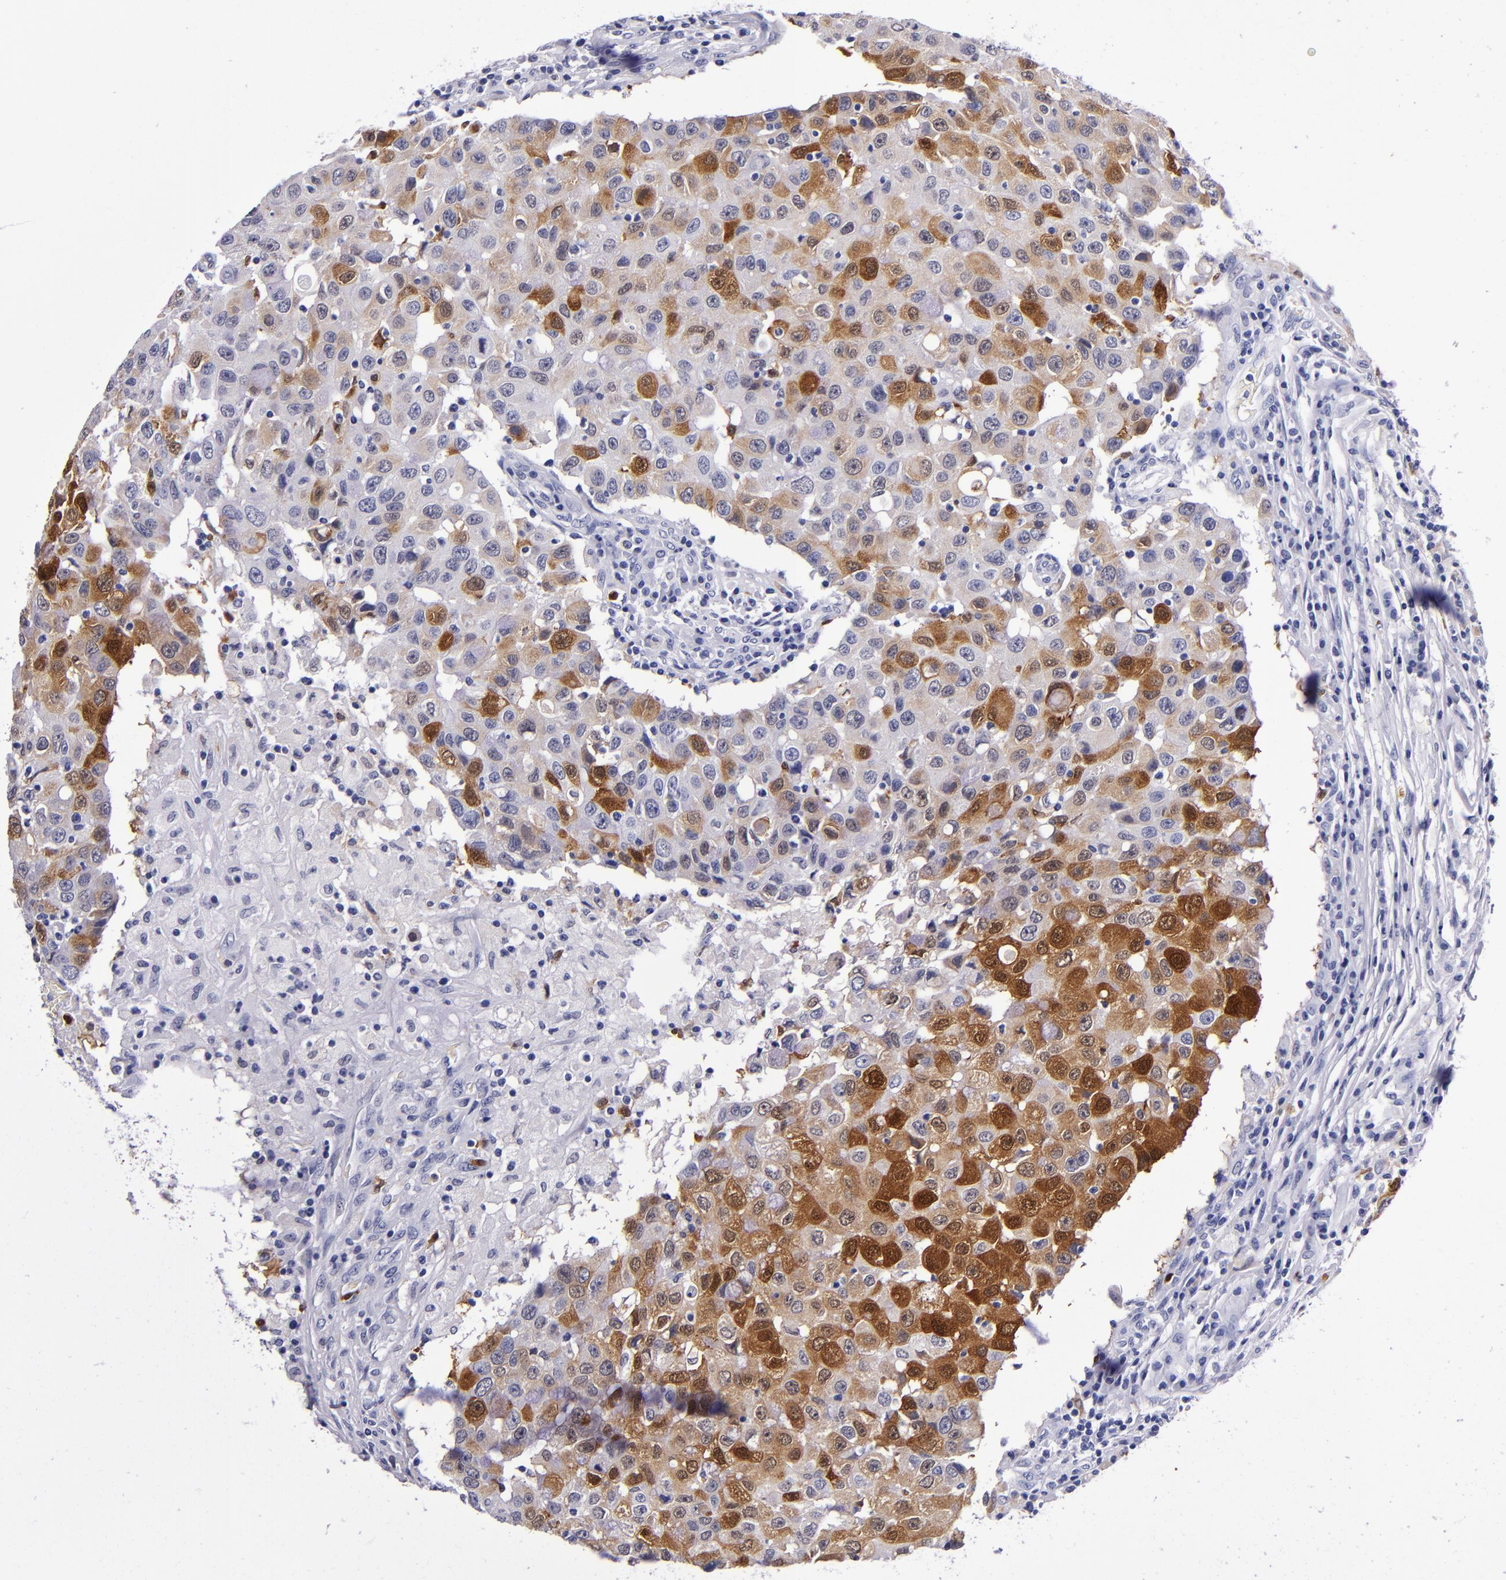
{"staining": {"intensity": "strong", "quantity": "25%-75%", "location": "cytoplasmic/membranous,nuclear"}, "tissue": "breast cancer", "cell_type": "Tumor cells", "image_type": "cancer", "snomed": [{"axis": "morphology", "description": "Duct carcinoma"}, {"axis": "topography", "description": "Breast"}], "caption": "IHC staining of breast cancer (infiltrating ductal carcinoma), which demonstrates high levels of strong cytoplasmic/membranous and nuclear positivity in about 25%-75% of tumor cells indicating strong cytoplasmic/membranous and nuclear protein staining. The staining was performed using DAB (3,3'-diaminobenzidine) (brown) for protein detection and nuclei were counterstained in hematoxylin (blue).", "gene": "S100A8", "patient": {"sex": "female", "age": 27}}